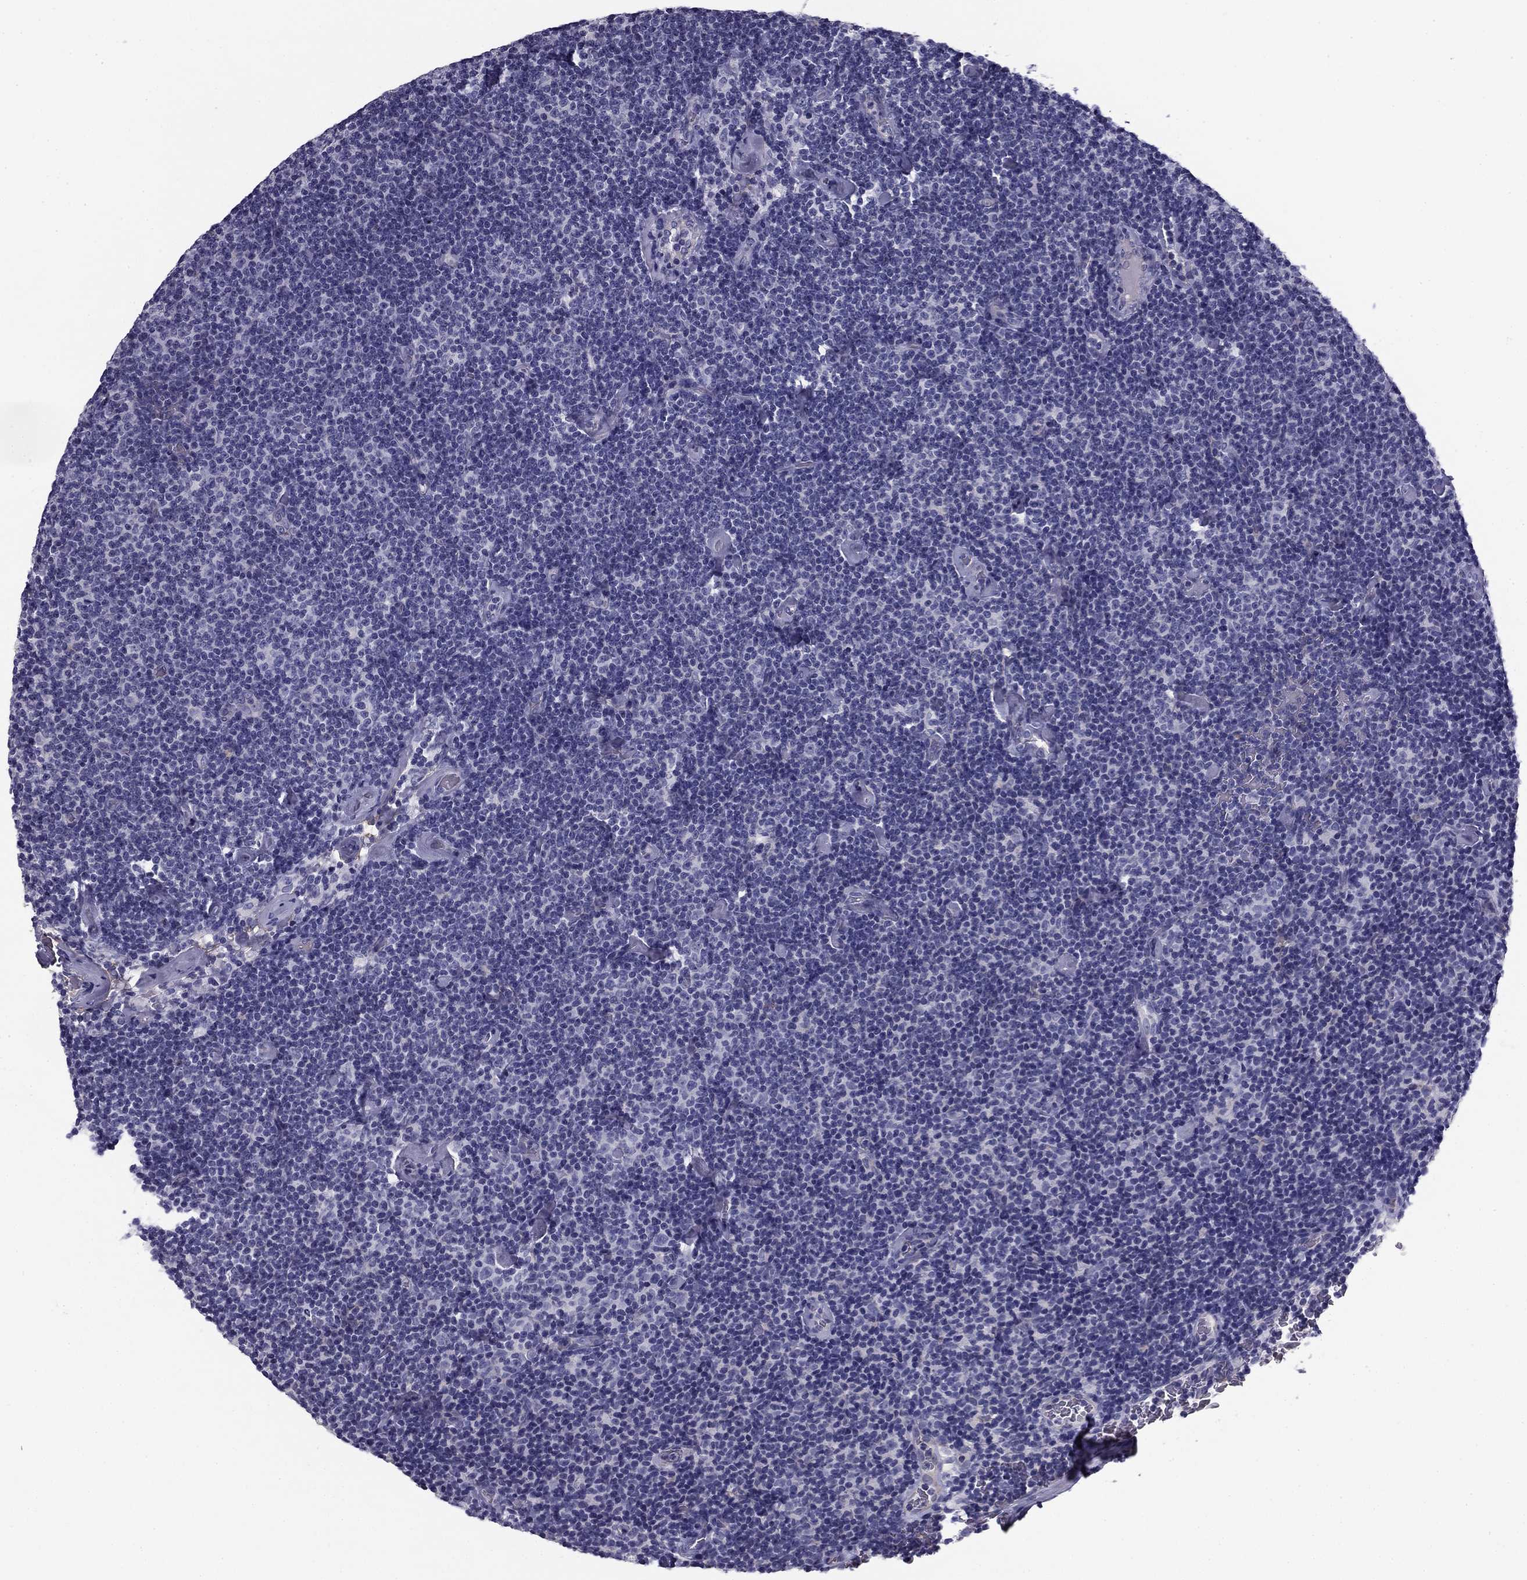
{"staining": {"intensity": "negative", "quantity": "none", "location": "none"}, "tissue": "lymphoma", "cell_type": "Tumor cells", "image_type": "cancer", "snomed": [{"axis": "morphology", "description": "Malignant lymphoma, non-Hodgkin's type, Low grade"}, {"axis": "topography", "description": "Lymph node"}], "caption": "A high-resolution photomicrograph shows immunohistochemistry (IHC) staining of malignant lymphoma, non-Hodgkin's type (low-grade), which shows no significant expression in tumor cells.", "gene": "FLNC", "patient": {"sex": "male", "age": 81}}